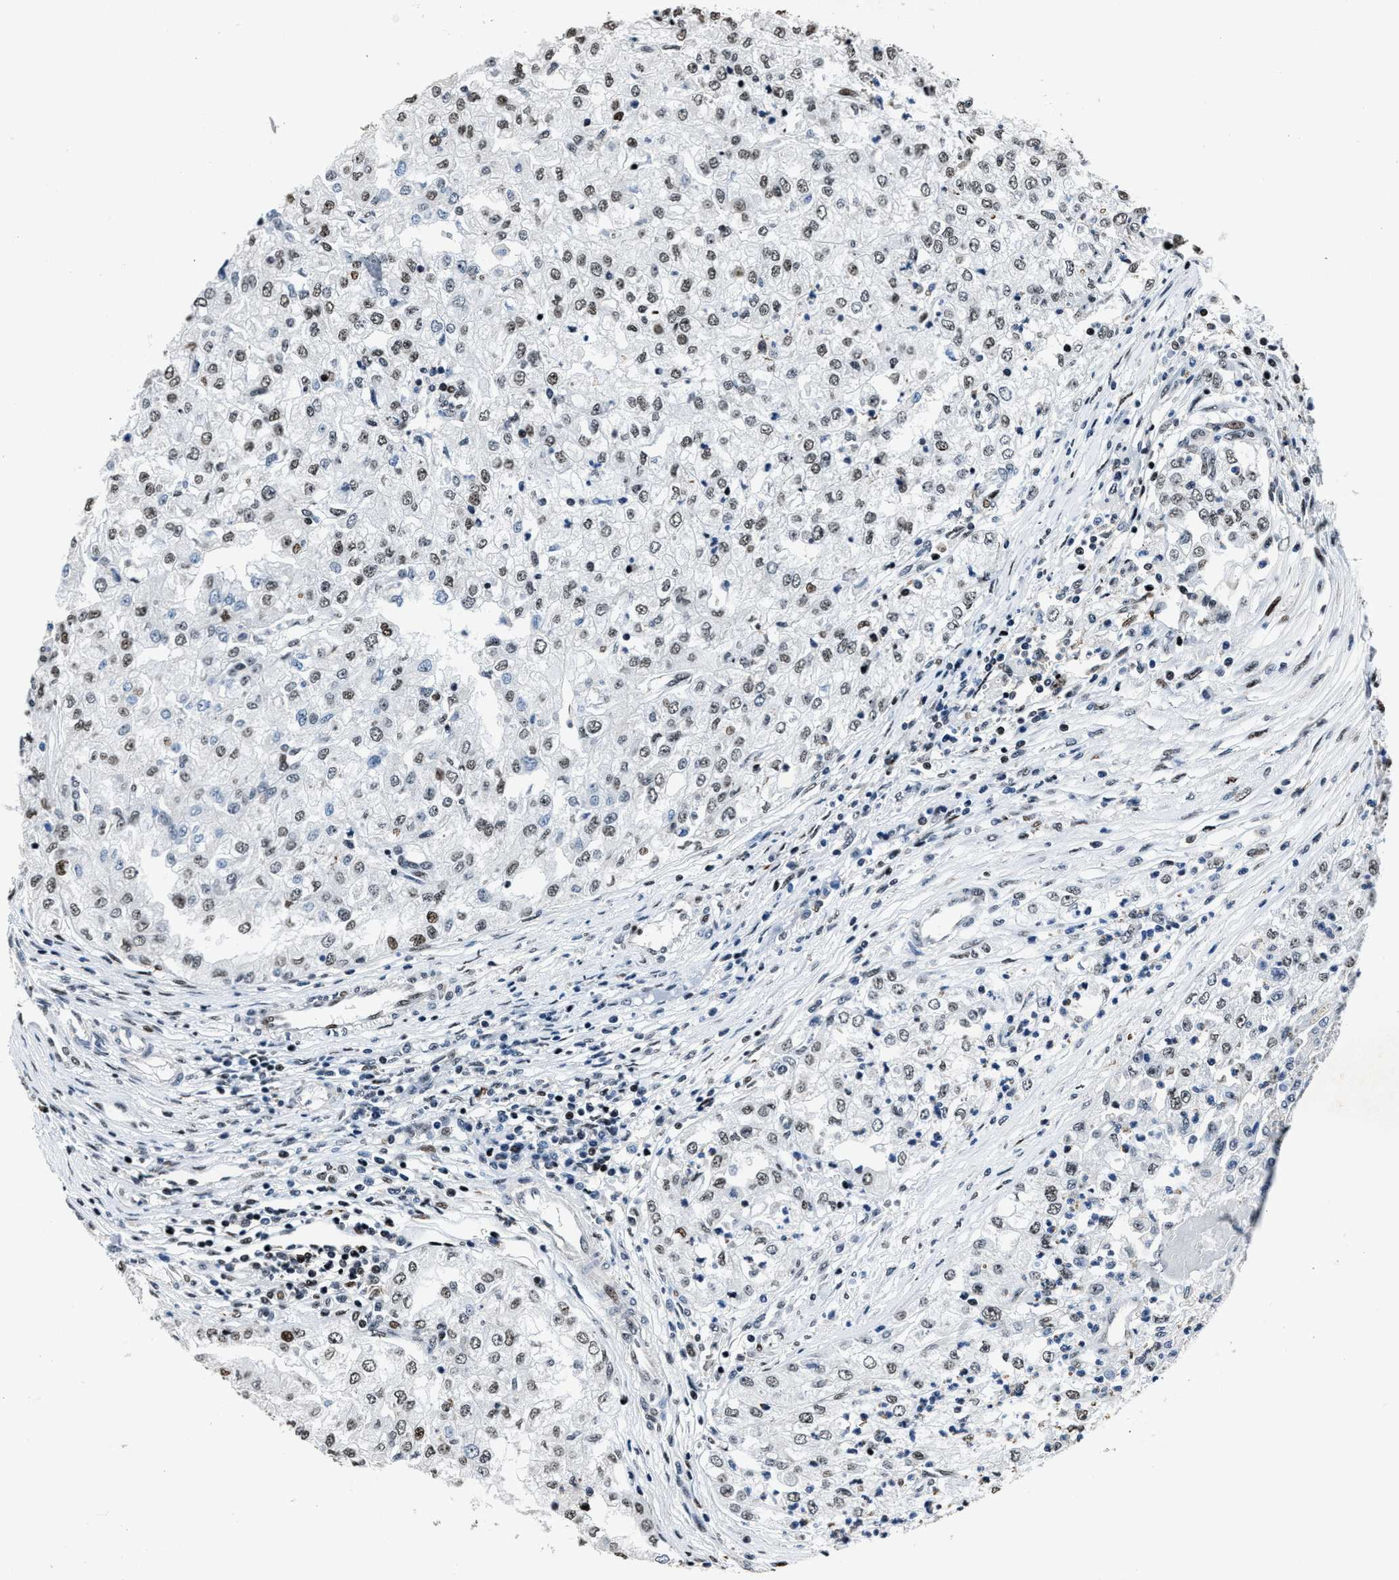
{"staining": {"intensity": "weak", "quantity": "25%-75%", "location": "nuclear"}, "tissue": "renal cancer", "cell_type": "Tumor cells", "image_type": "cancer", "snomed": [{"axis": "morphology", "description": "Adenocarcinoma, NOS"}, {"axis": "topography", "description": "Kidney"}], "caption": "Immunohistochemical staining of human renal cancer (adenocarcinoma) reveals low levels of weak nuclear protein staining in about 25%-75% of tumor cells. The staining was performed using DAB to visualize the protein expression in brown, while the nuclei were stained in blue with hematoxylin (Magnification: 20x).", "gene": "PPIE", "patient": {"sex": "female", "age": 54}}